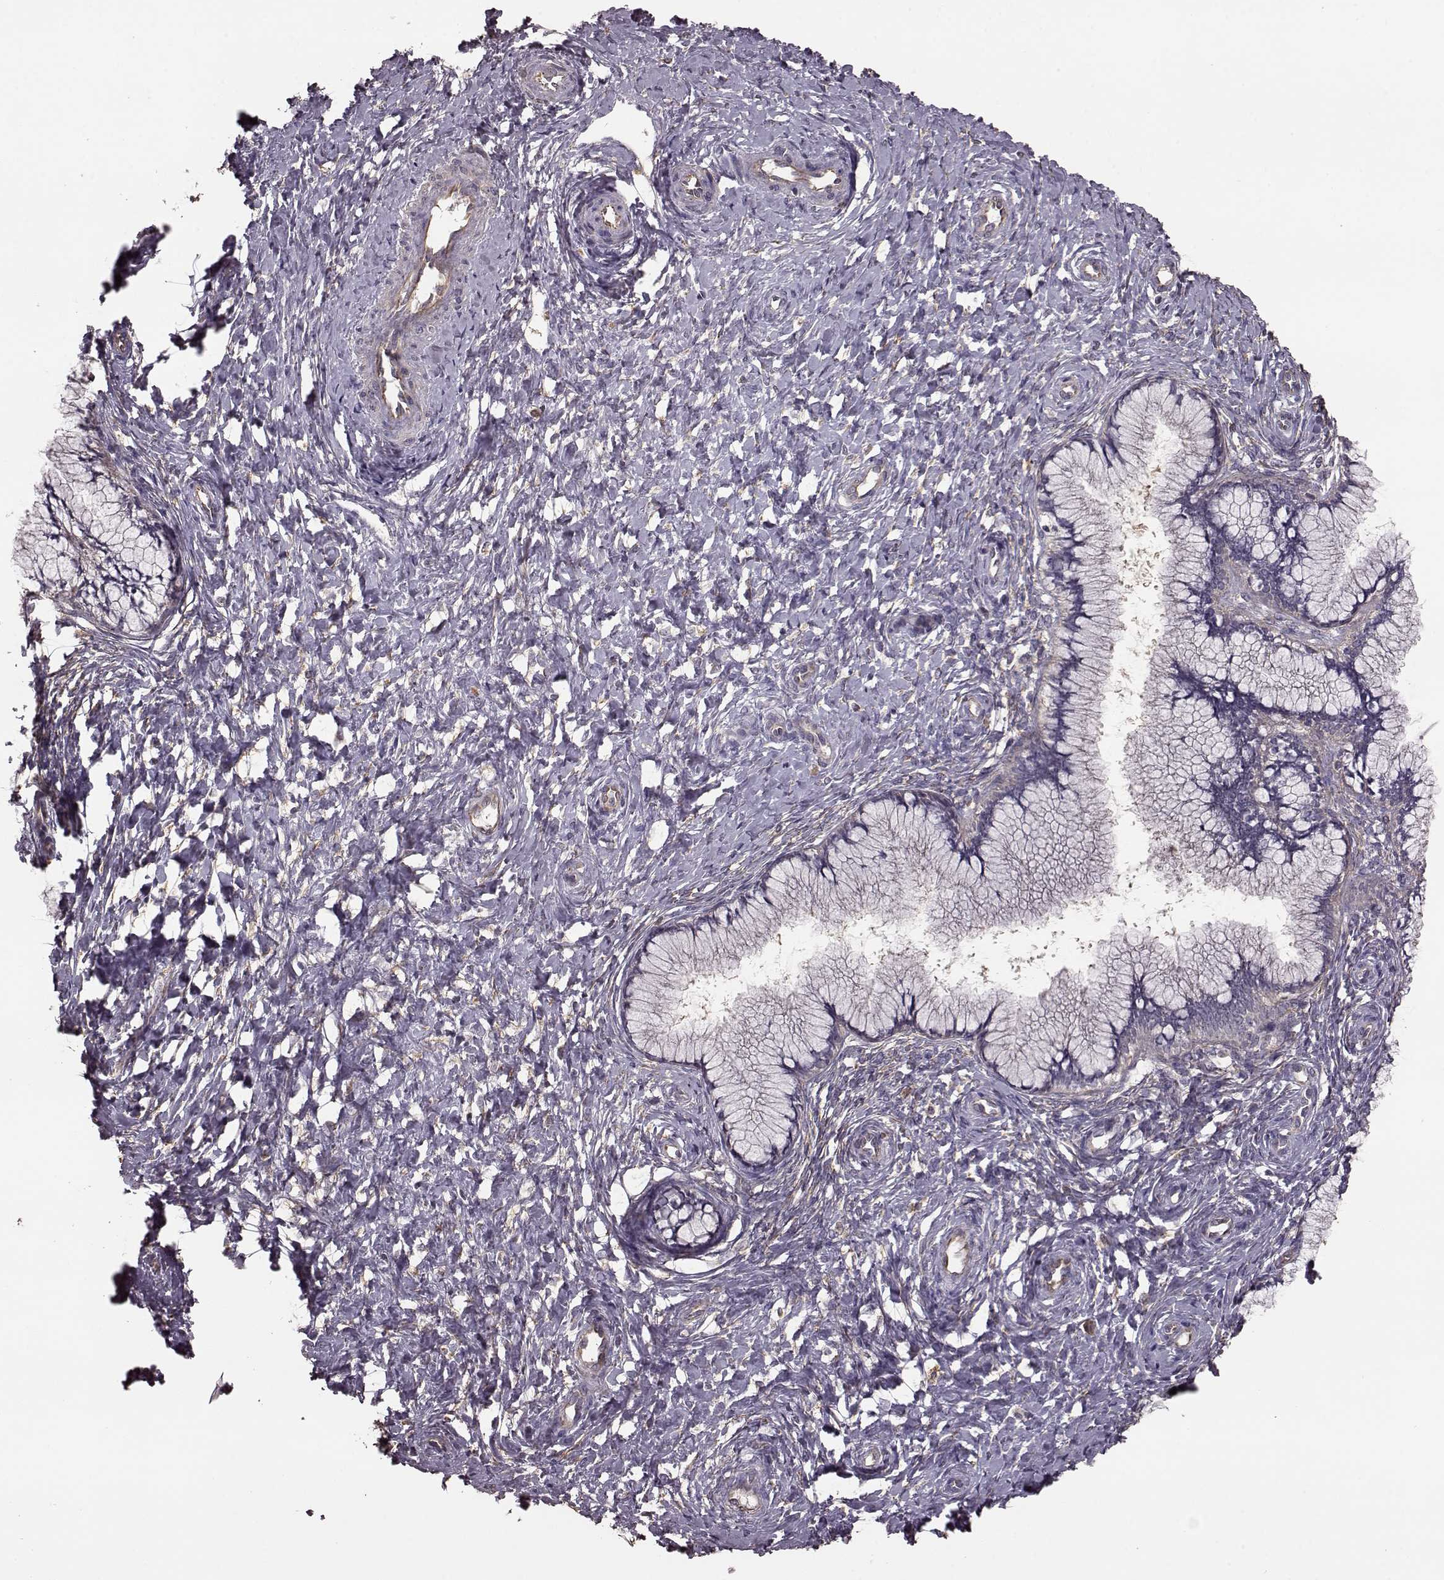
{"staining": {"intensity": "negative", "quantity": "none", "location": "none"}, "tissue": "cervix", "cell_type": "Glandular cells", "image_type": "normal", "snomed": [{"axis": "morphology", "description": "Normal tissue, NOS"}, {"axis": "topography", "description": "Cervix"}], "caption": "High magnification brightfield microscopy of unremarkable cervix stained with DAB (brown) and counterstained with hematoxylin (blue): glandular cells show no significant positivity. The staining is performed using DAB (3,3'-diaminobenzidine) brown chromogen with nuclei counter-stained in using hematoxylin.", "gene": "NTF3", "patient": {"sex": "female", "age": 37}}